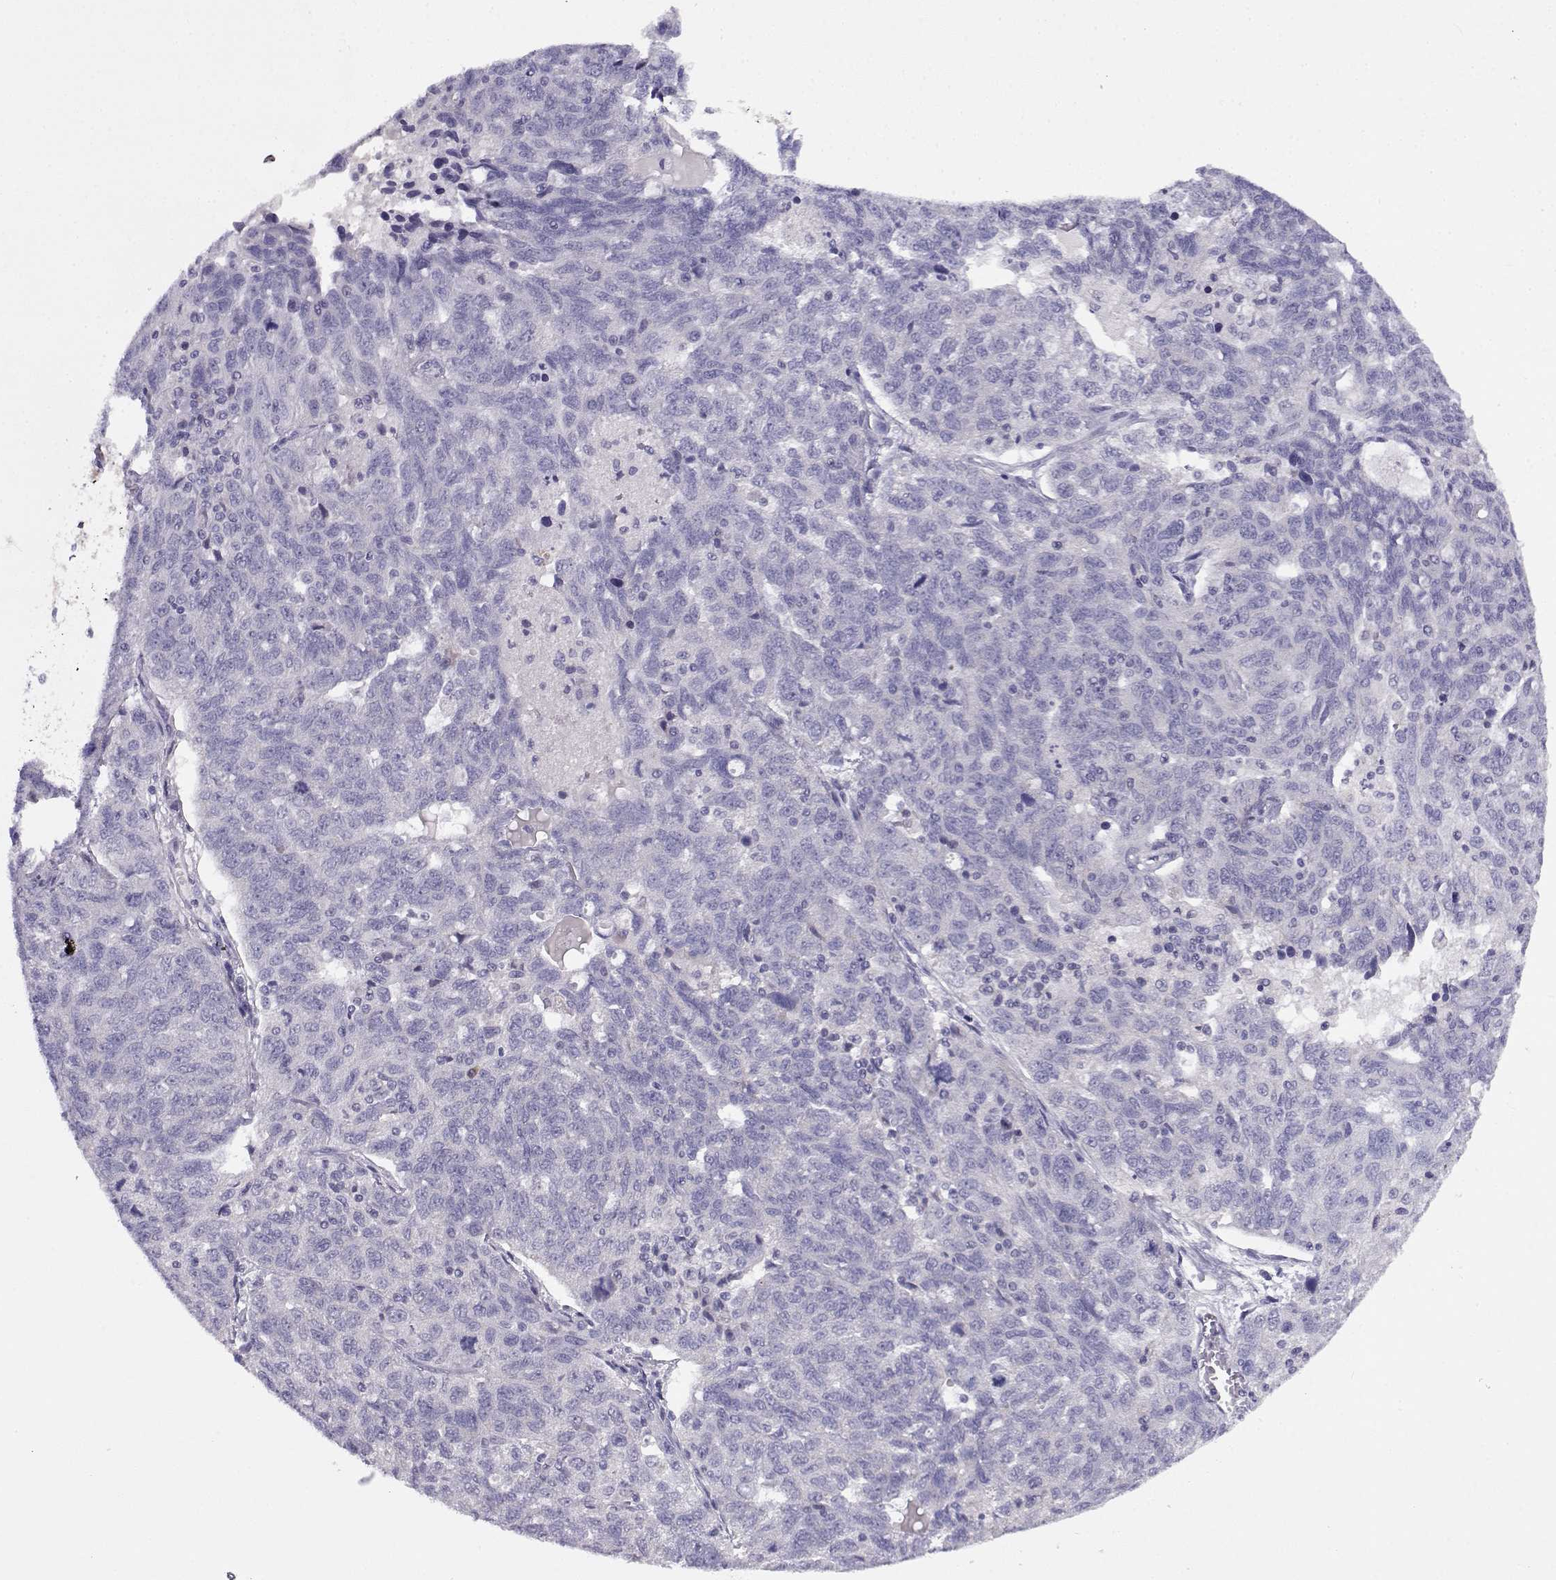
{"staining": {"intensity": "negative", "quantity": "none", "location": "none"}, "tissue": "ovarian cancer", "cell_type": "Tumor cells", "image_type": "cancer", "snomed": [{"axis": "morphology", "description": "Cystadenocarcinoma, serous, NOS"}, {"axis": "topography", "description": "Ovary"}], "caption": "DAB (3,3'-diaminobenzidine) immunohistochemical staining of human ovarian cancer (serous cystadenocarcinoma) shows no significant expression in tumor cells. (DAB immunohistochemistry with hematoxylin counter stain).", "gene": "FAM166A", "patient": {"sex": "female", "age": 71}}